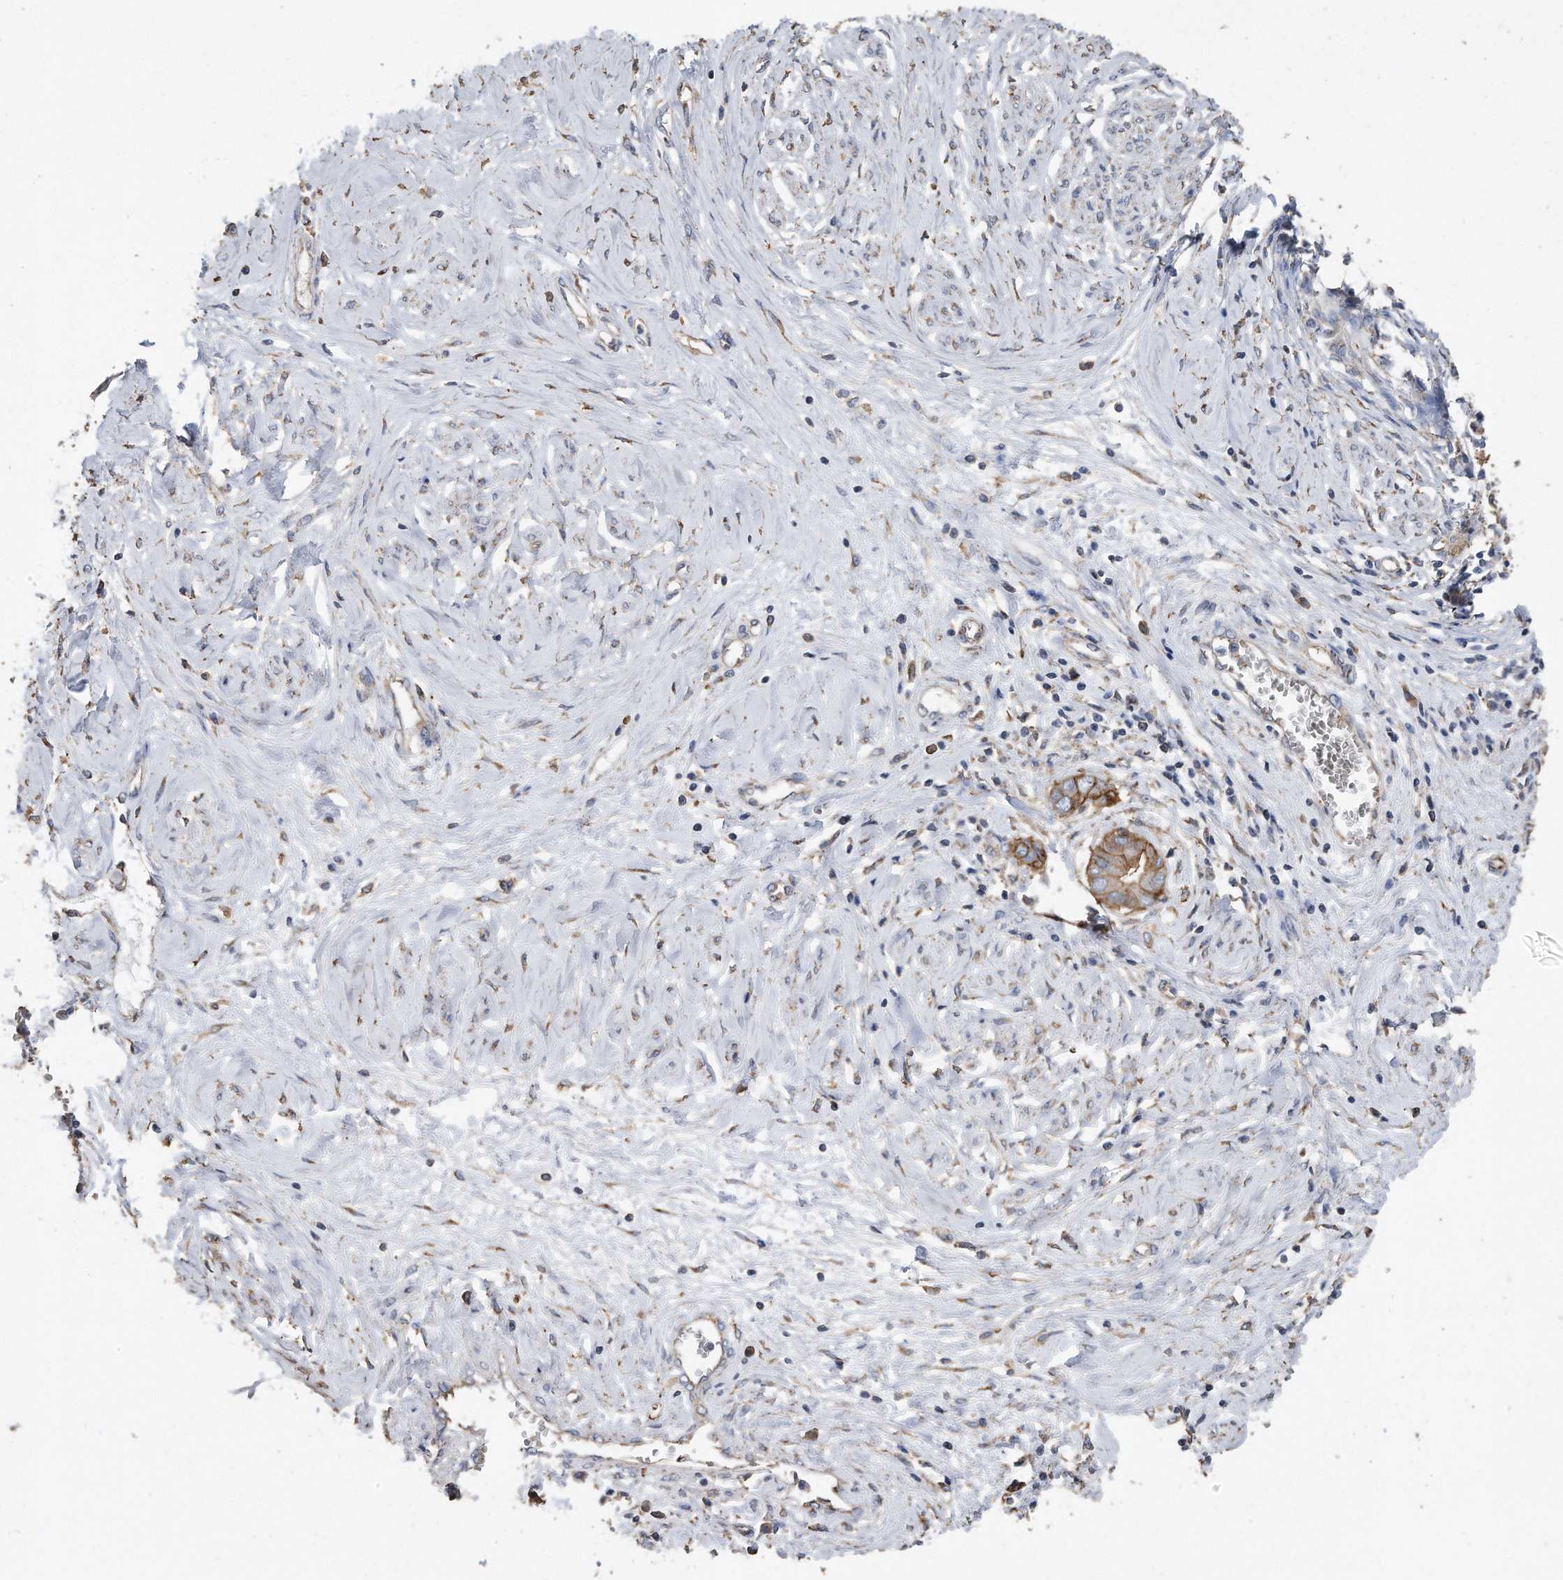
{"staining": {"intensity": "moderate", "quantity": ">75%", "location": "cytoplasmic/membranous"}, "tissue": "cervical cancer", "cell_type": "Tumor cells", "image_type": "cancer", "snomed": [{"axis": "morphology", "description": "Adenocarcinoma, NOS"}, {"axis": "topography", "description": "Cervix"}], "caption": "Protein staining shows moderate cytoplasmic/membranous expression in about >75% of tumor cells in adenocarcinoma (cervical).", "gene": "CDCP1", "patient": {"sex": "female", "age": 44}}